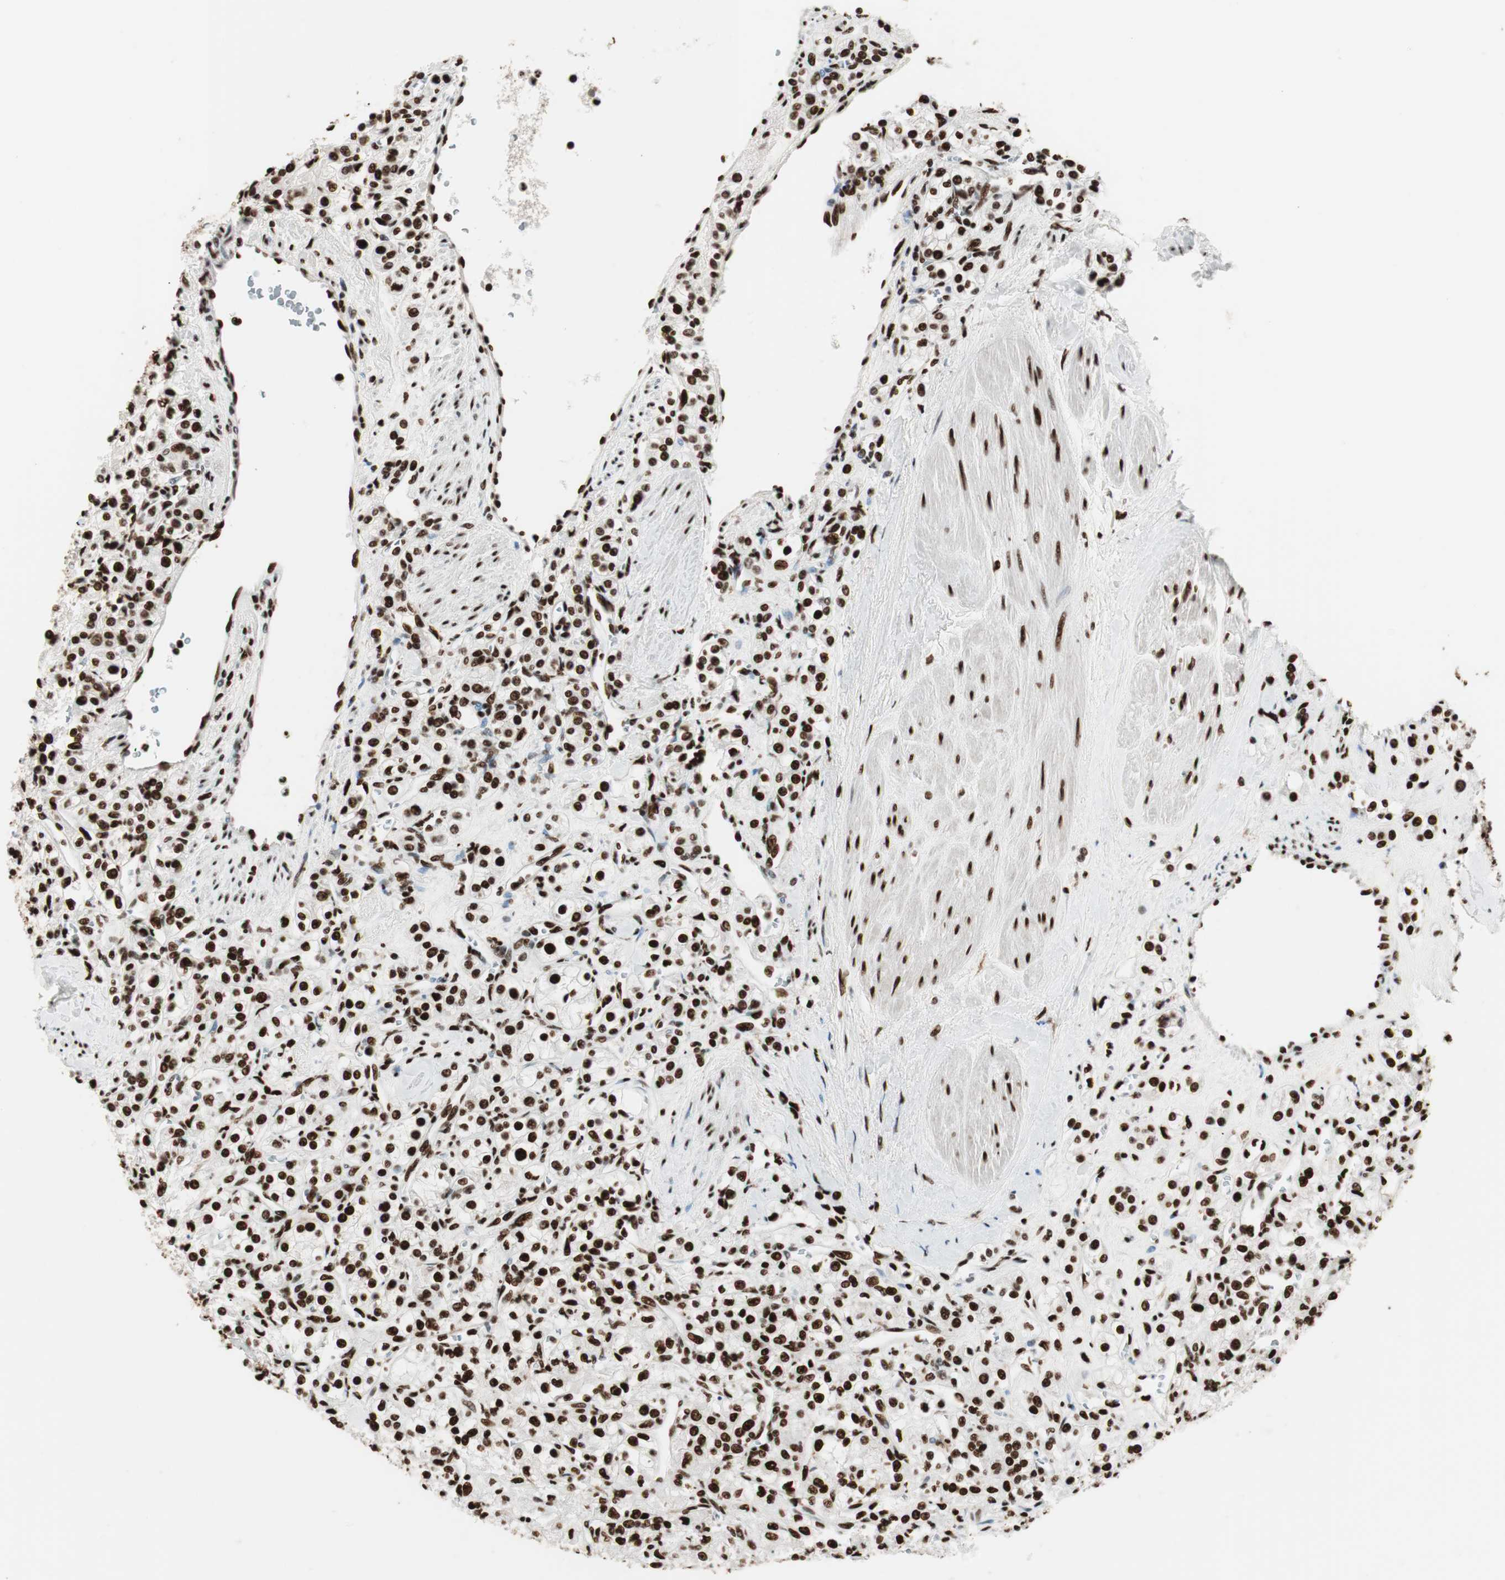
{"staining": {"intensity": "strong", "quantity": ">75%", "location": "nuclear"}, "tissue": "renal cancer", "cell_type": "Tumor cells", "image_type": "cancer", "snomed": [{"axis": "morphology", "description": "Adenocarcinoma, NOS"}, {"axis": "topography", "description": "Kidney"}], "caption": "Brown immunohistochemical staining in human renal adenocarcinoma reveals strong nuclear staining in approximately >75% of tumor cells. The staining is performed using DAB brown chromogen to label protein expression. The nuclei are counter-stained blue using hematoxylin.", "gene": "PSME3", "patient": {"sex": "male", "age": 77}}